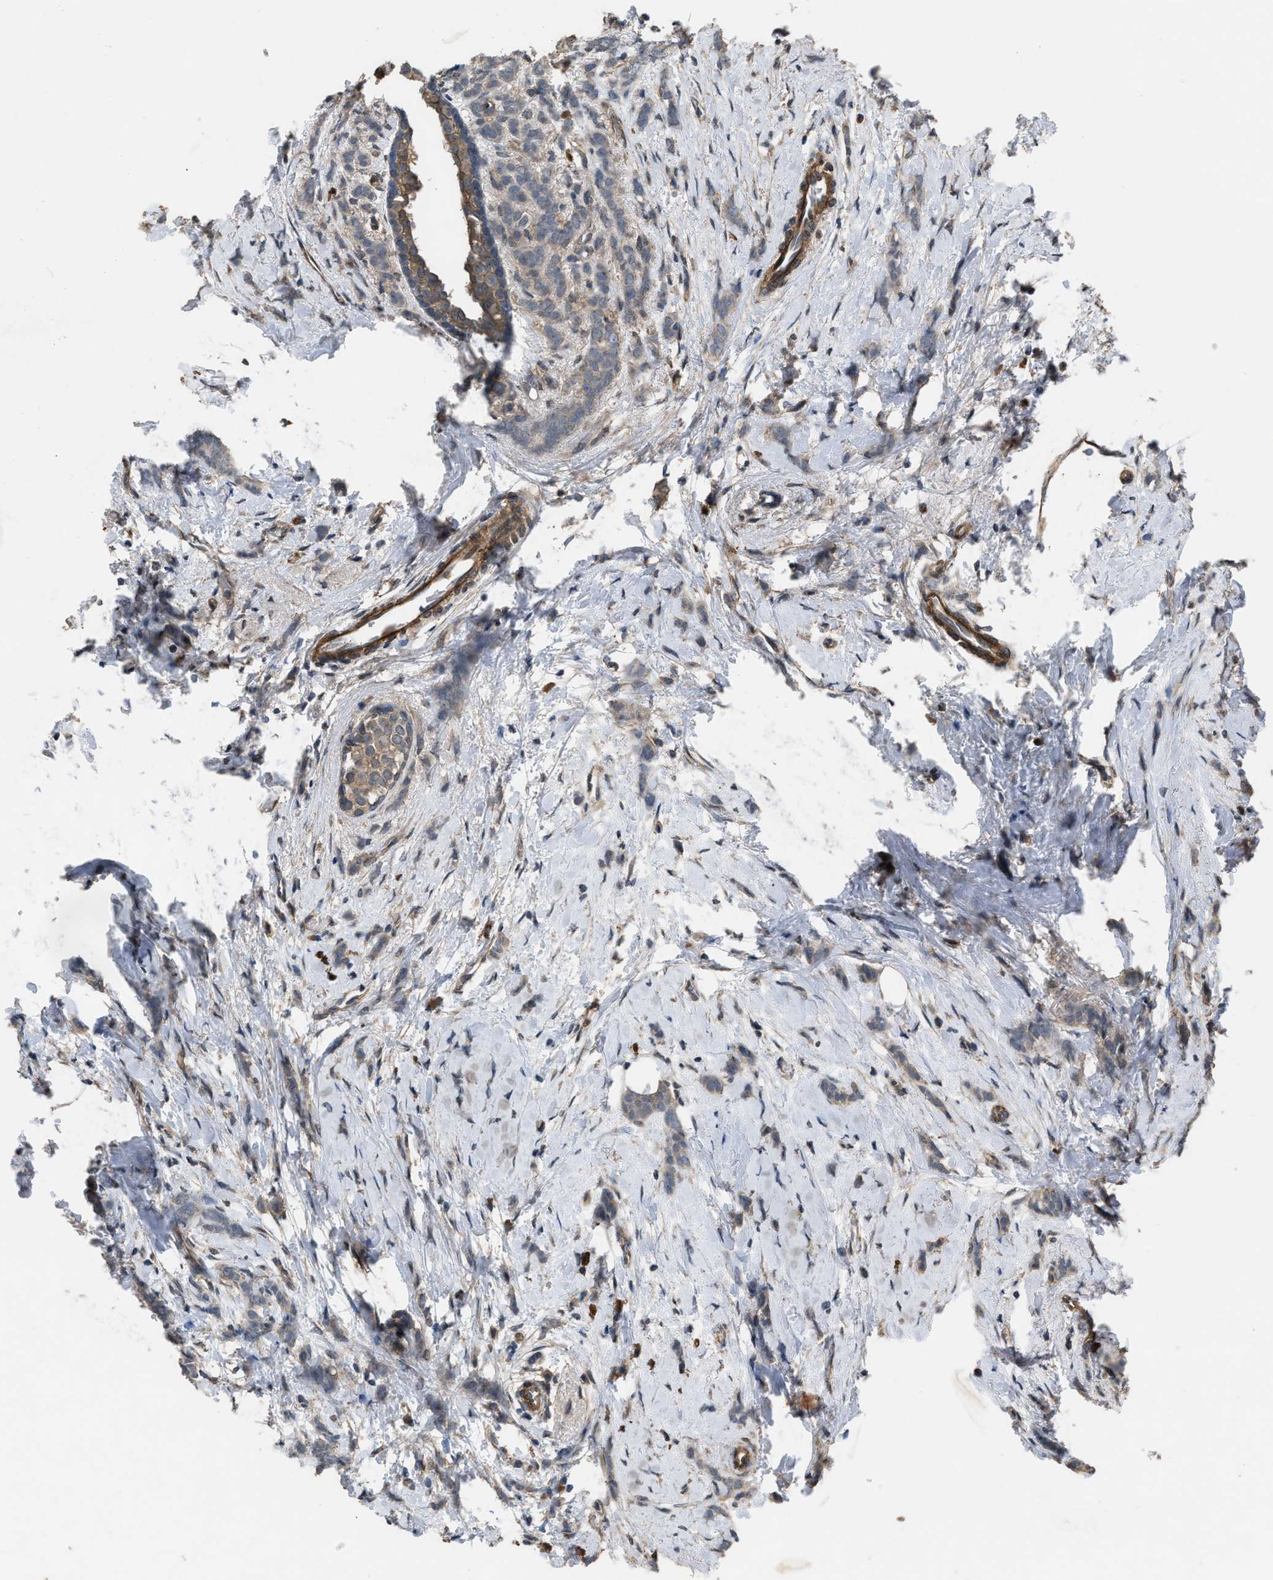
{"staining": {"intensity": "weak", "quantity": ">75%", "location": "cytoplasmic/membranous"}, "tissue": "breast cancer", "cell_type": "Tumor cells", "image_type": "cancer", "snomed": [{"axis": "morphology", "description": "Lobular carcinoma, in situ"}, {"axis": "morphology", "description": "Lobular carcinoma"}, {"axis": "topography", "description": "Breast"}], "caption": "Protein expression analysis of human breast cancer (lobular carcinoma in situ) reveals weak cytoplasmic/membranous staining in approximately >75% of tumor cells.", "gene": "UTRN", "patient": {"sex": "female", "age": 41}}